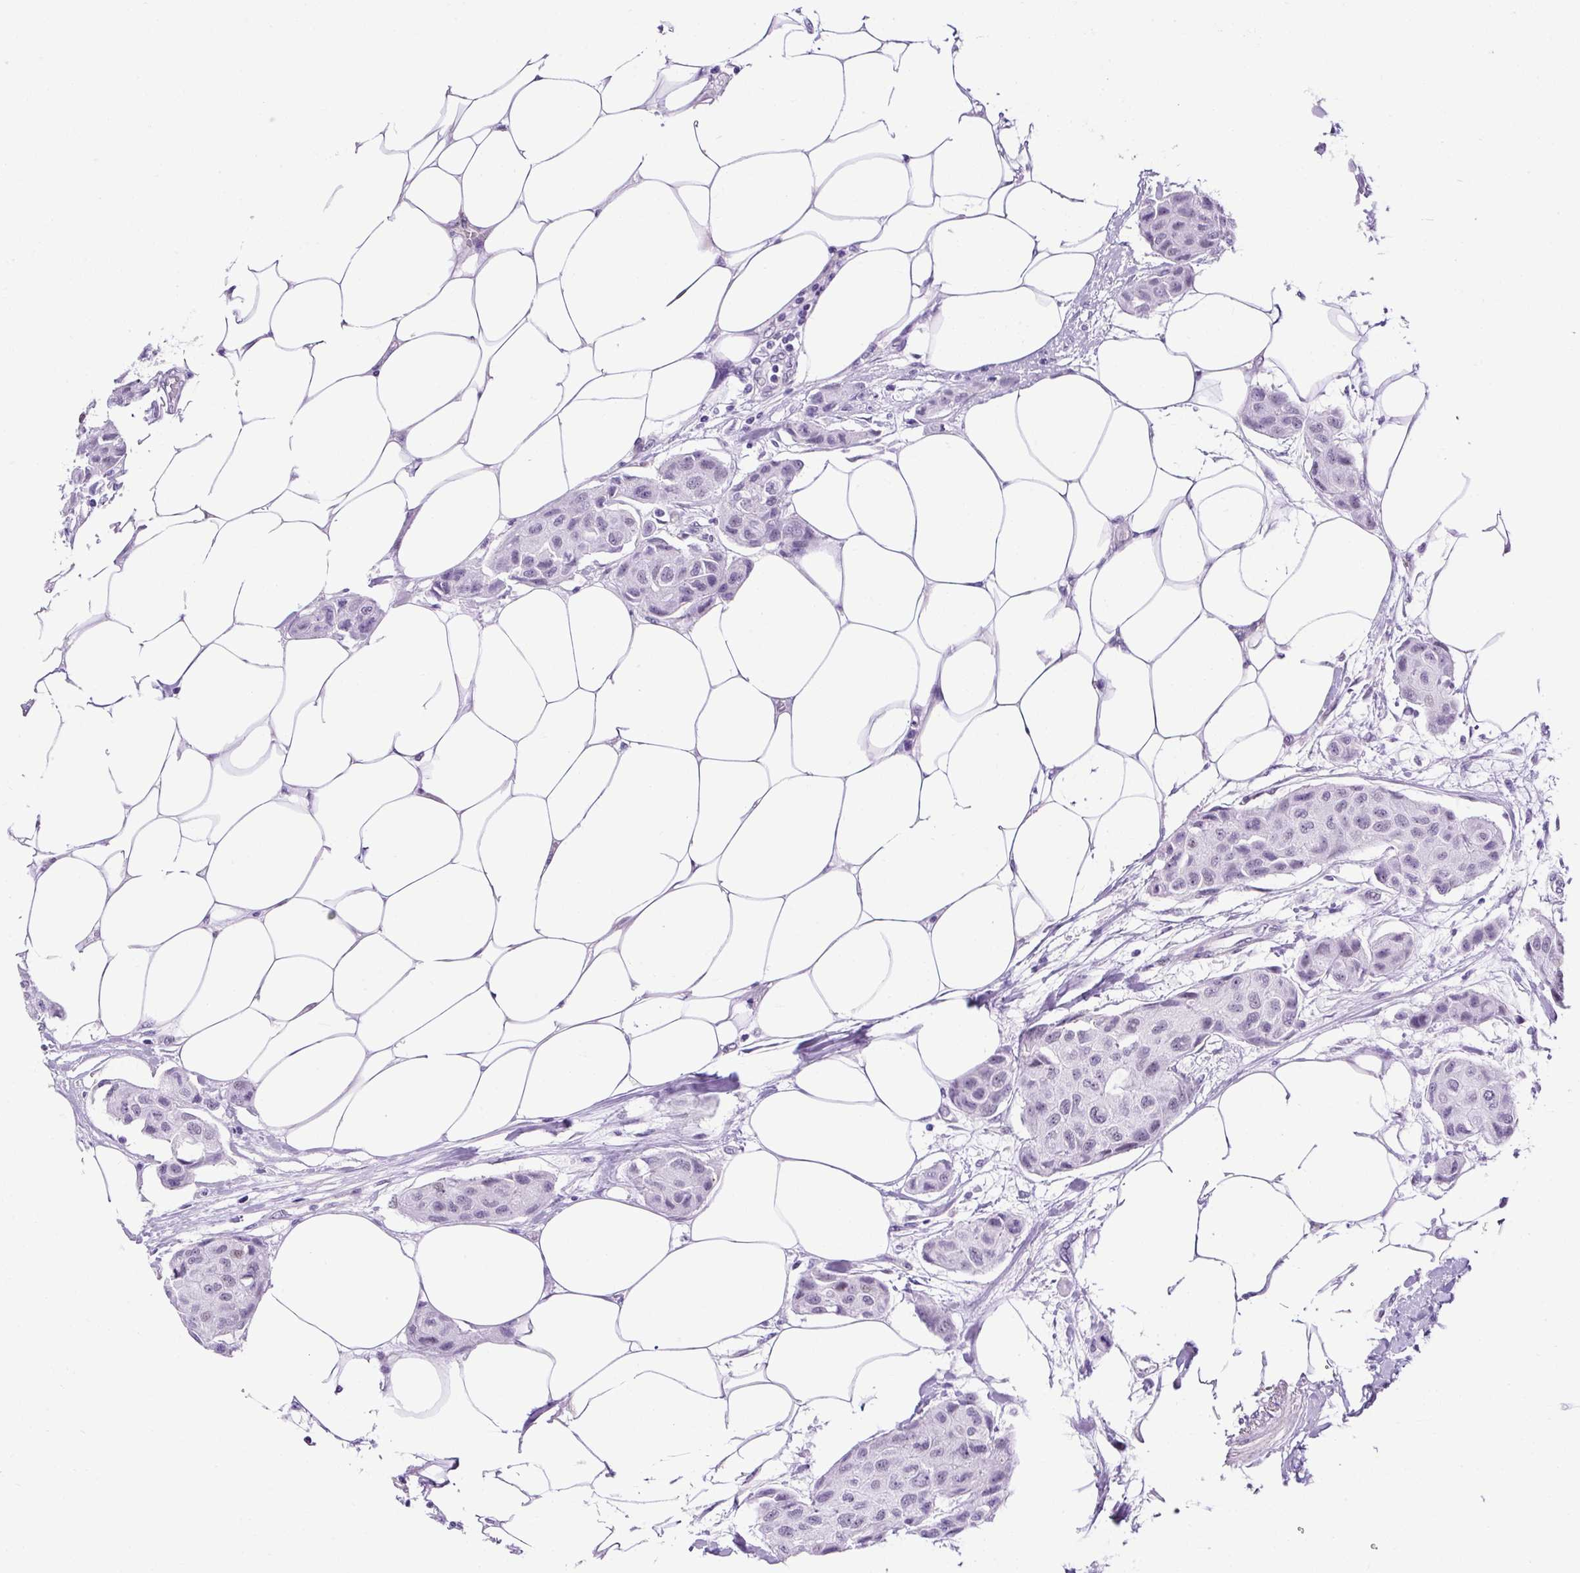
{"staining": {"intensity": "negative", "quantity": "none", "location": "none"}, "tissue": "breast cancer", "cell_type": "Tumor cells", "image_type": "cancer", "snomed": [{"axis": "morphology", "description": "Duct carcinoma"}, {"axis": "topography", "description": "Breast"}, {"axis": "topography", "description": "Lymph node"}], "caption": "This is a histopathology image of immunohistochemistry staining of breast cancer (invasive ductal carcinoma), which shows no staining in tumor cells.", "gene": "KRT12", "patient": {"sex": "female", "age": 80}}